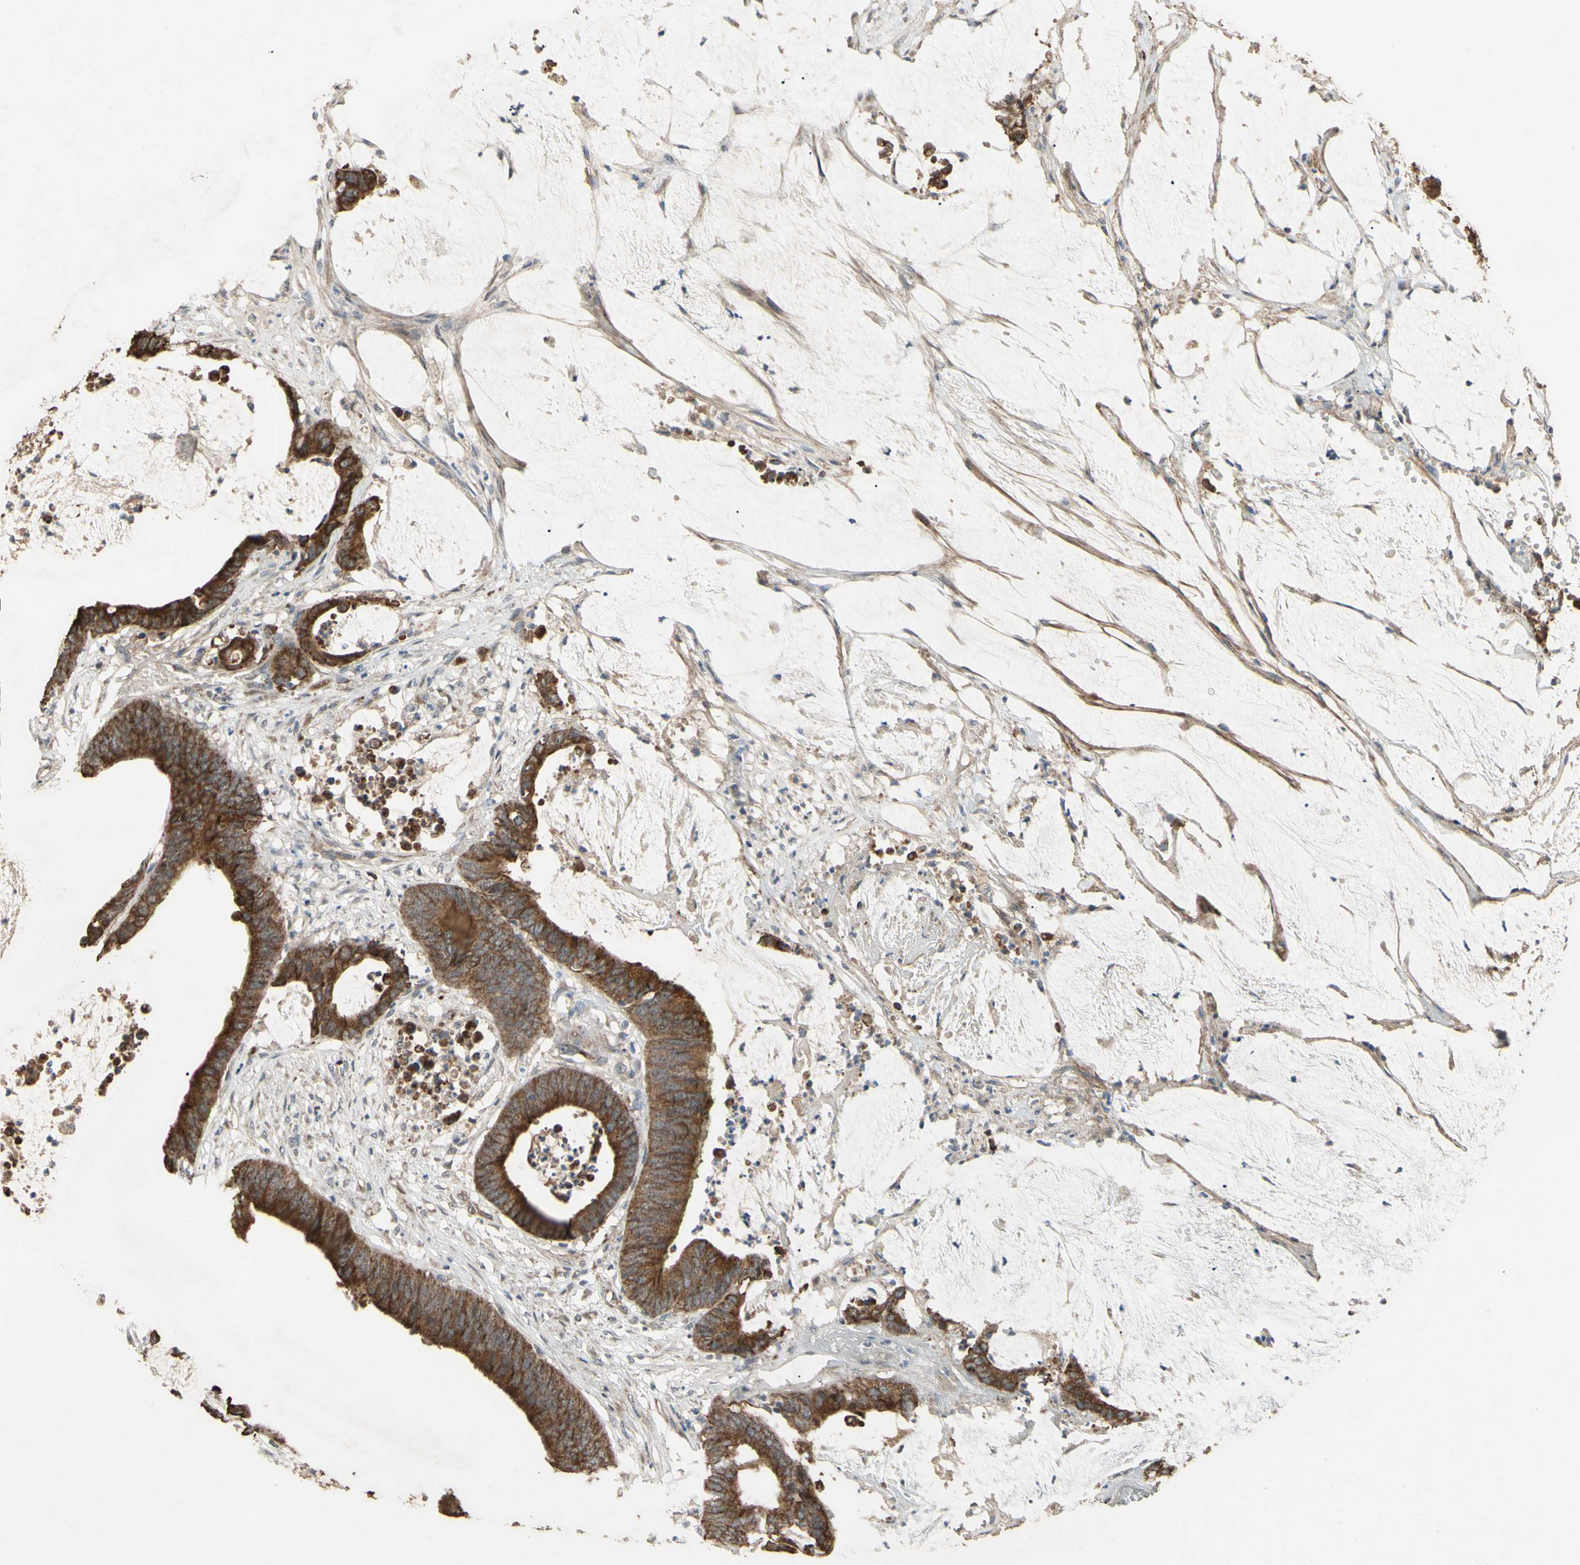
{"staining": {"intensity": "strong", "quantity": ">75%", "location": "cytoplasmic/membranous"}, "tissue": "colorectal cancer", "cell_type": "Tumor cells", "image_type": "cancer", "snomed": [{"axis": "morphology", "description": "Adenocarcinoma, NOS"}, {"axis": "topography", "description": "Rectum"}], "caption": "Protein expression analysis of human colorectal cancer reveals strong cytoplasmic/membranous staining in approximately >75% of tumor cells.", "gene": "CD164", "patient": {"sex": "female", "age": 66}}